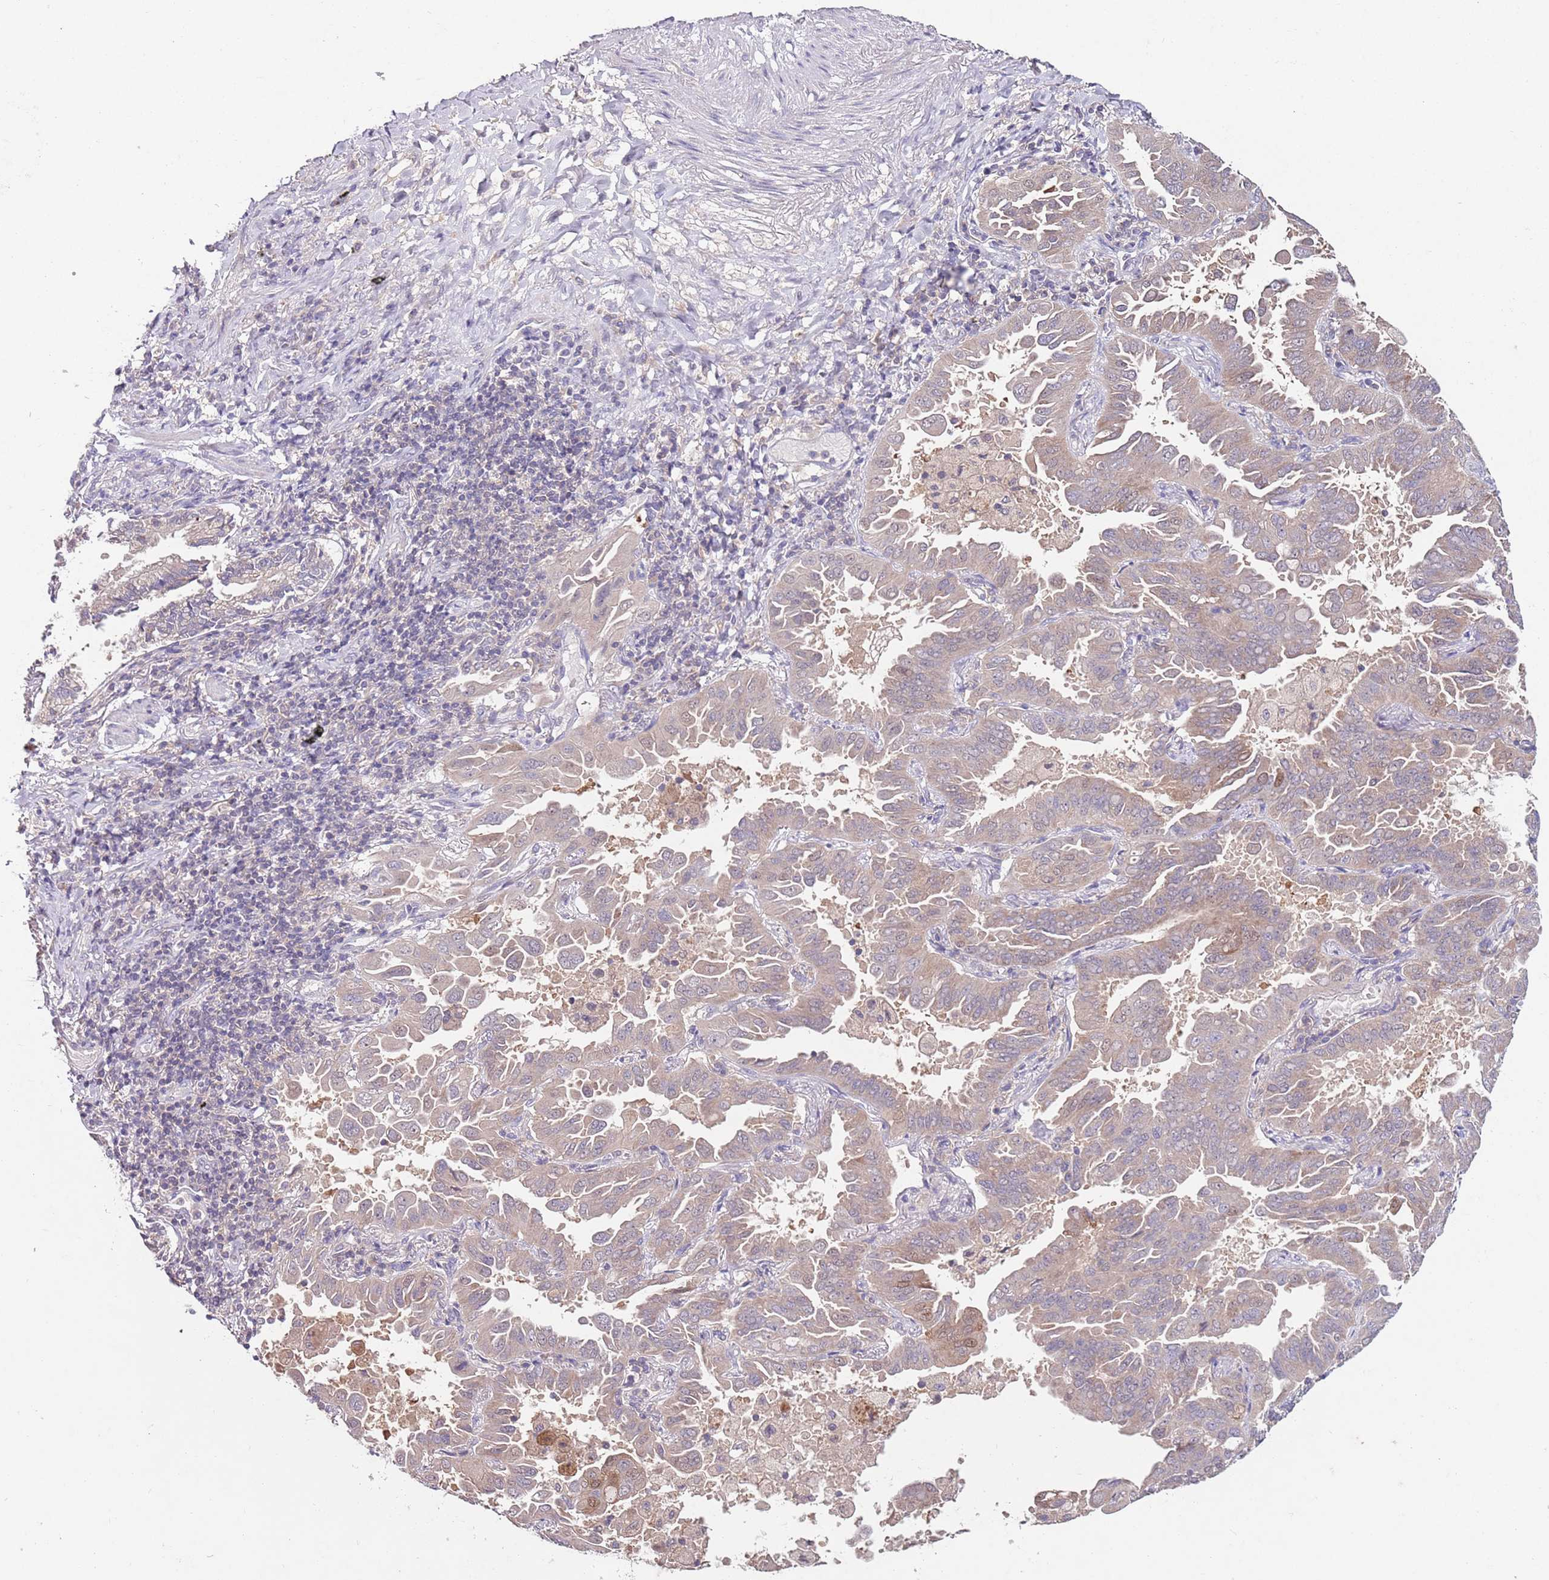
{"staining": {"intensity": "weak", "quantity": "25%-75%", "location": "cytoplasmic/membranous"}, "tissue": "lung cancer", "cell_type": "Tumor cells", "image_type": "cancer", "snomed": [{"axis": "morphology", "description": "Adenocarcinoma, NOS"}, {"axis": "topography", "description": "Lung"}], "caption": "IHC of lung cancer (adenocarcinoma) exhibits low levels of weak cytoplasmic/membranous expression in approximately 25%-75% of tumor cells.", "gene": "NRDE2", "patient": {"sex": "male", "age": 64}}